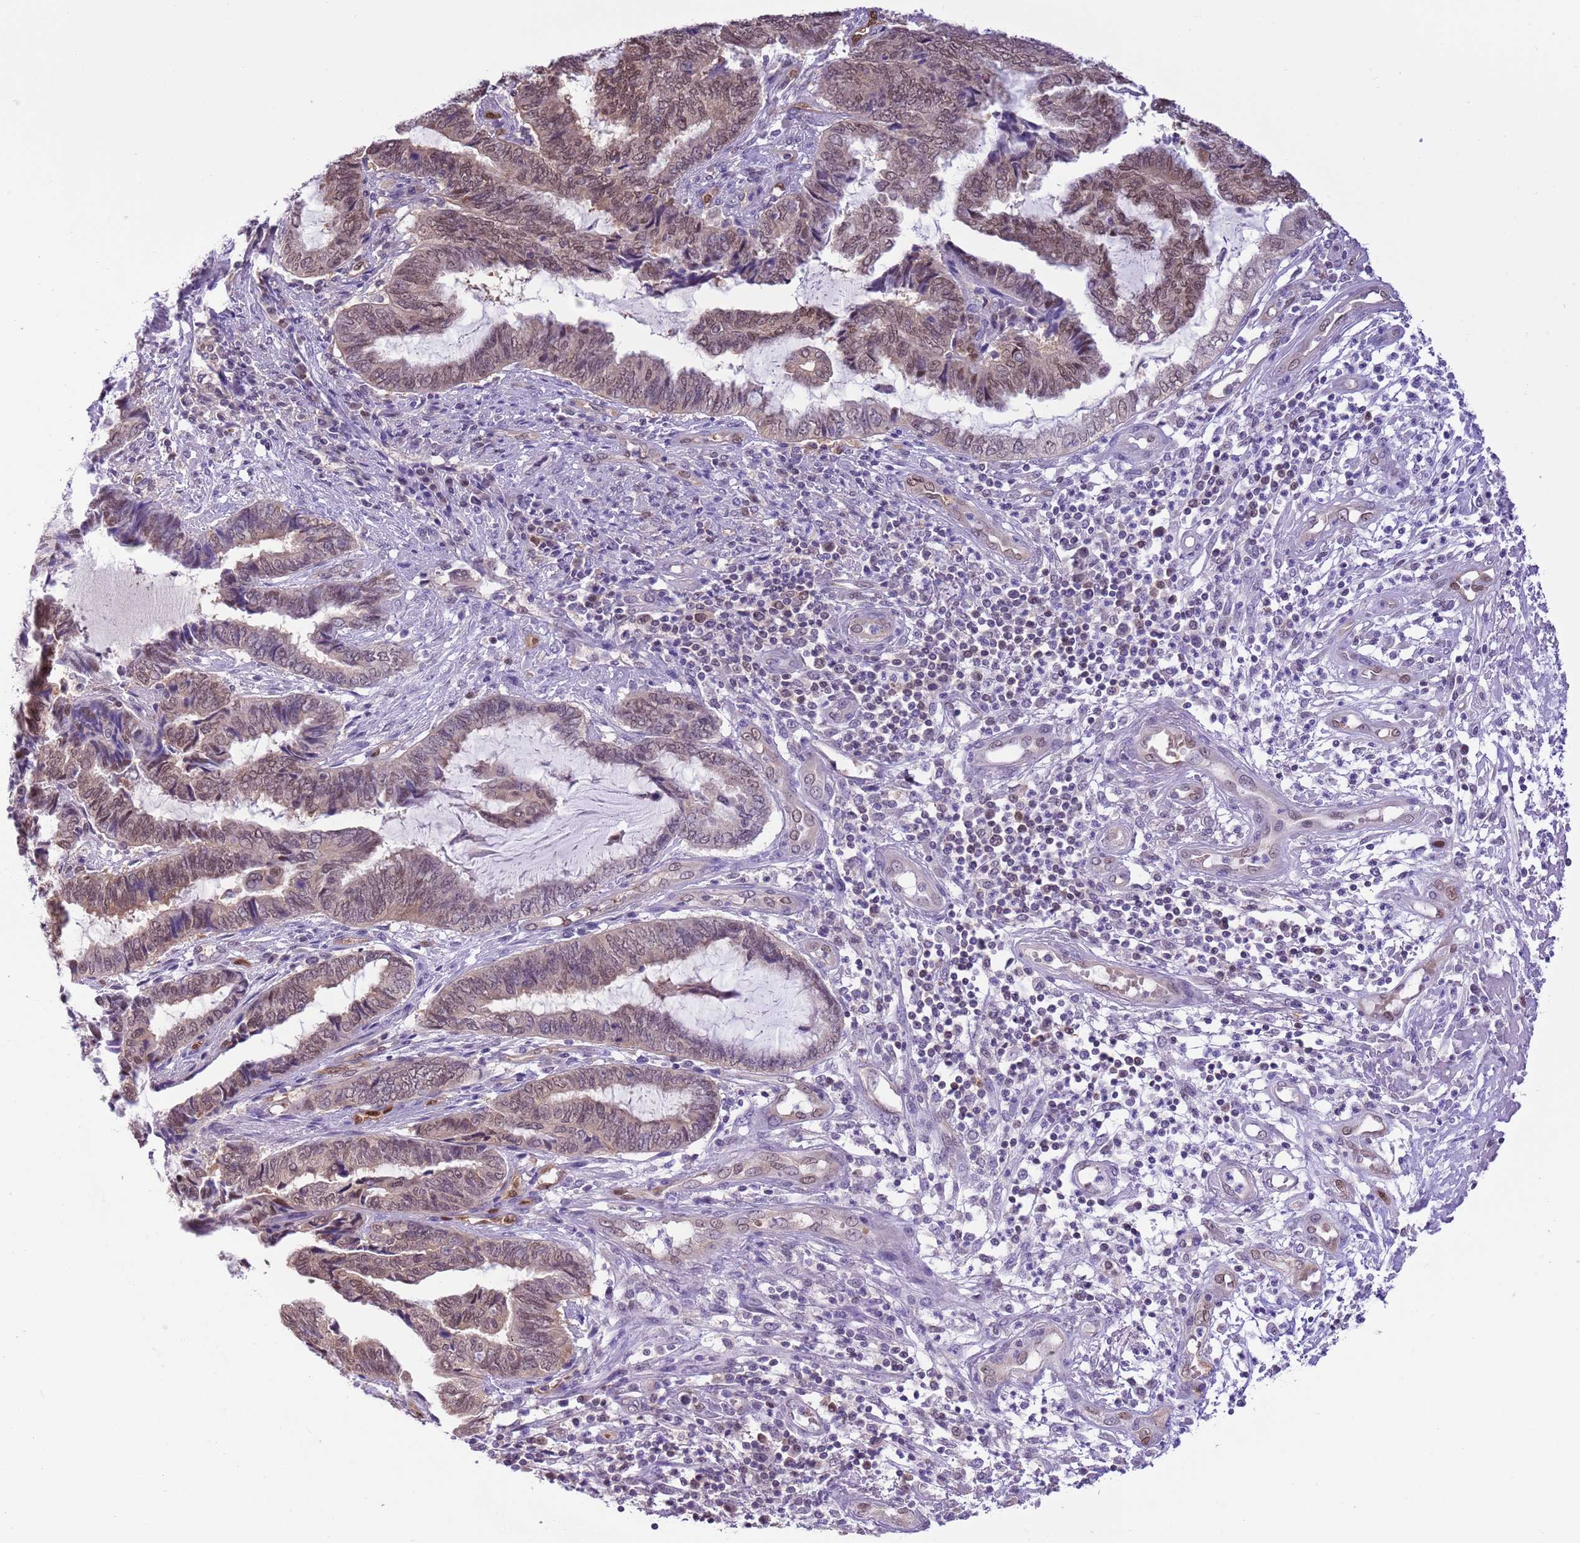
{"staining": {"intensity": "weak", "quantity": ">75%", "location": "nuclear"}, "tissue": "endometrial cancer", "cell_type": "Tumor cells", "image_type": "cancer", "snomed": [{"axis": "morphology", "description": "Adenocarcinoma, NOS"}, {"axis": "topography", "description": "Uterus"}, {"axis": "topography", "description": "Endometrium"}], "caption": "Tumor cells demonstrate low levels of weak nuclear positivity in approximately >75% of cells in human endometrial cancer (adenocarcinoma).", "gene": "DDI2", "patient": {"sex": "female", "age": 70}}